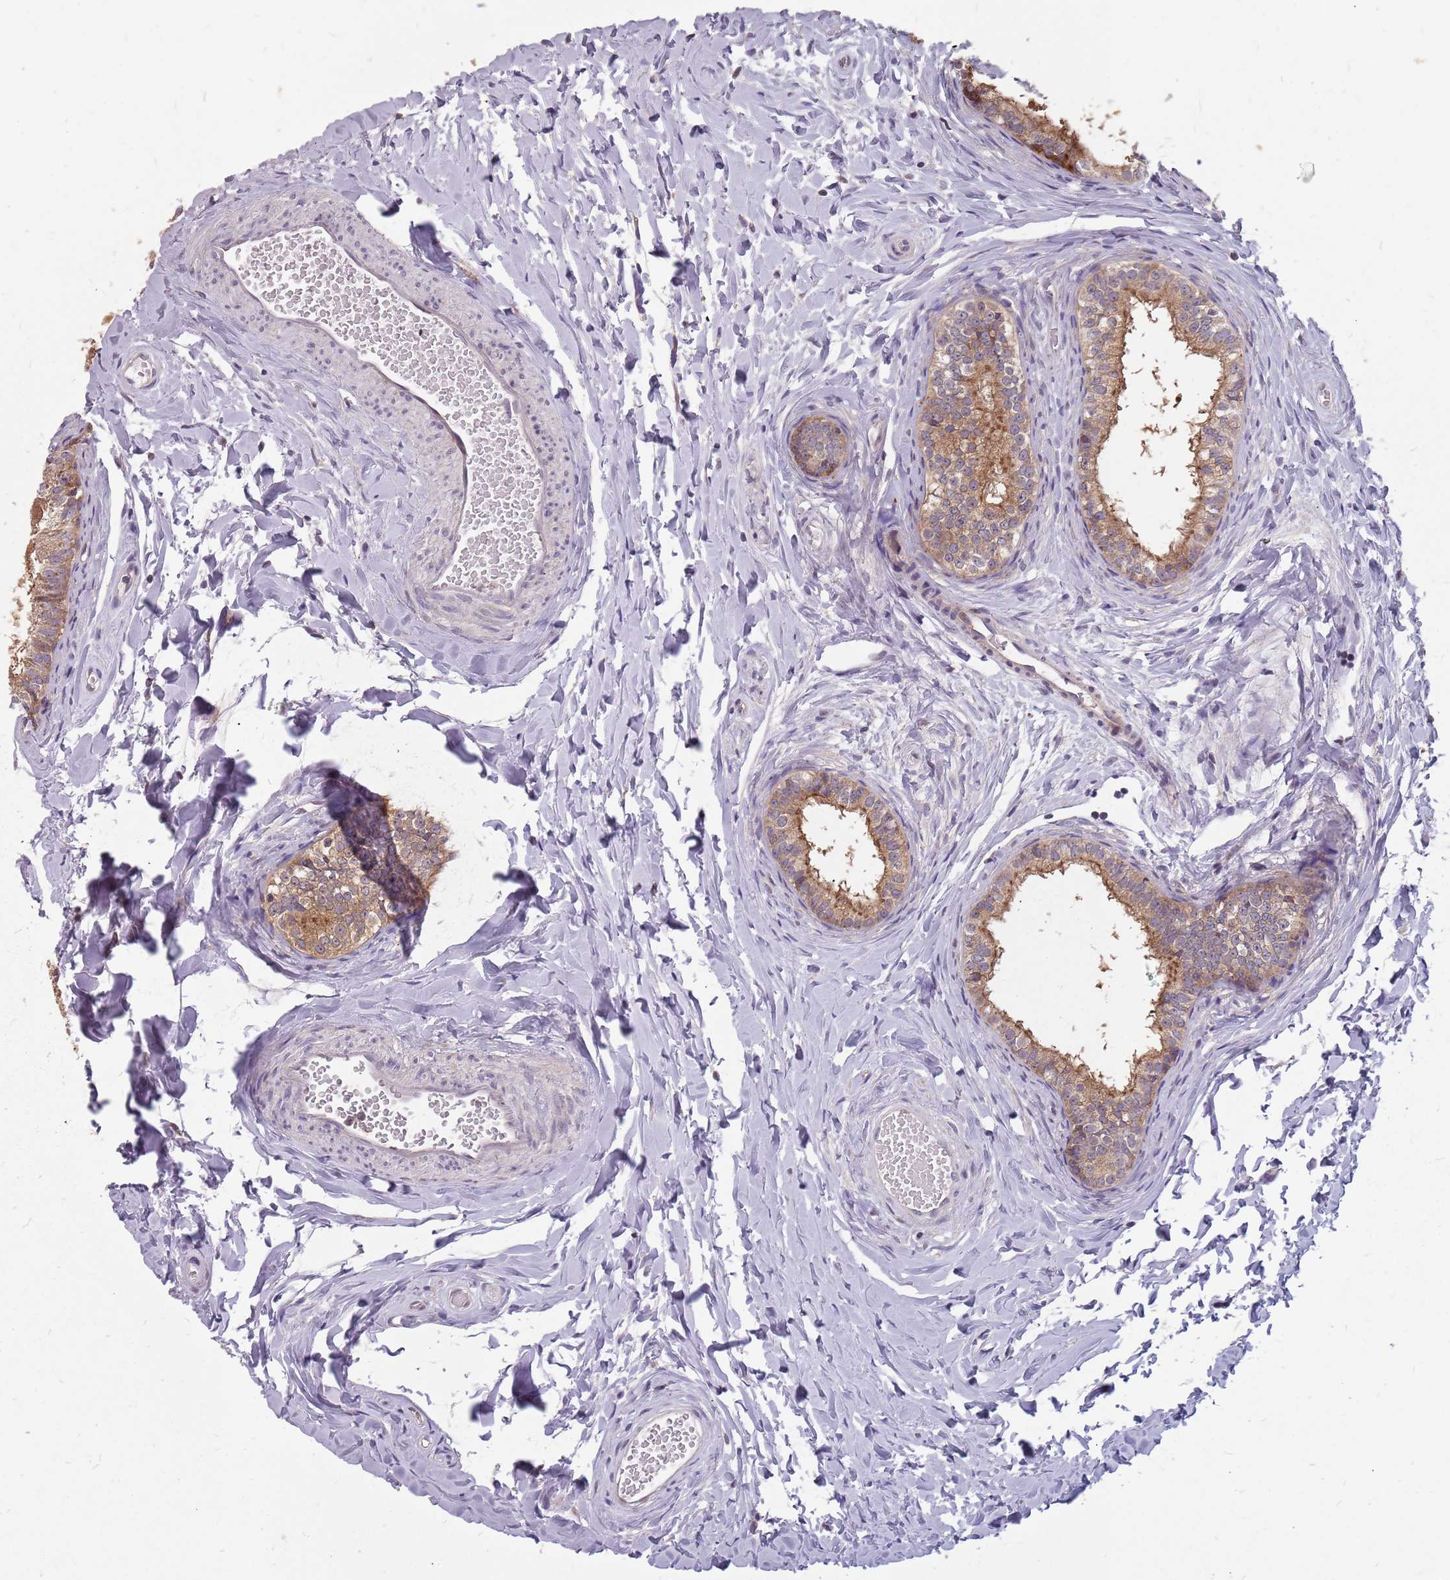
{"staining": {"intensity": "moderate", "quantity": ">75%", "location": "cytoplasmic/membranous"}, "tissue": "epididymis", "cell_type": "Glandular cells", "image_type": "normal", "snomed": [{"axis": "morphology", "description": "Normal tissue, NOS"}, {"axis": "topography", "description": "Epididymis"}], "caption": "This photomicrograph displays normal epididymis stained with immunohistochemistry (IHC) to label a protein in brown. The cytoplasmic/membranous of glandular cells show moderate positivity for the protein. Nuclei are counter-stained blue.", "gene": "NME4", "patient": {"sex": "male", "age": 34}}